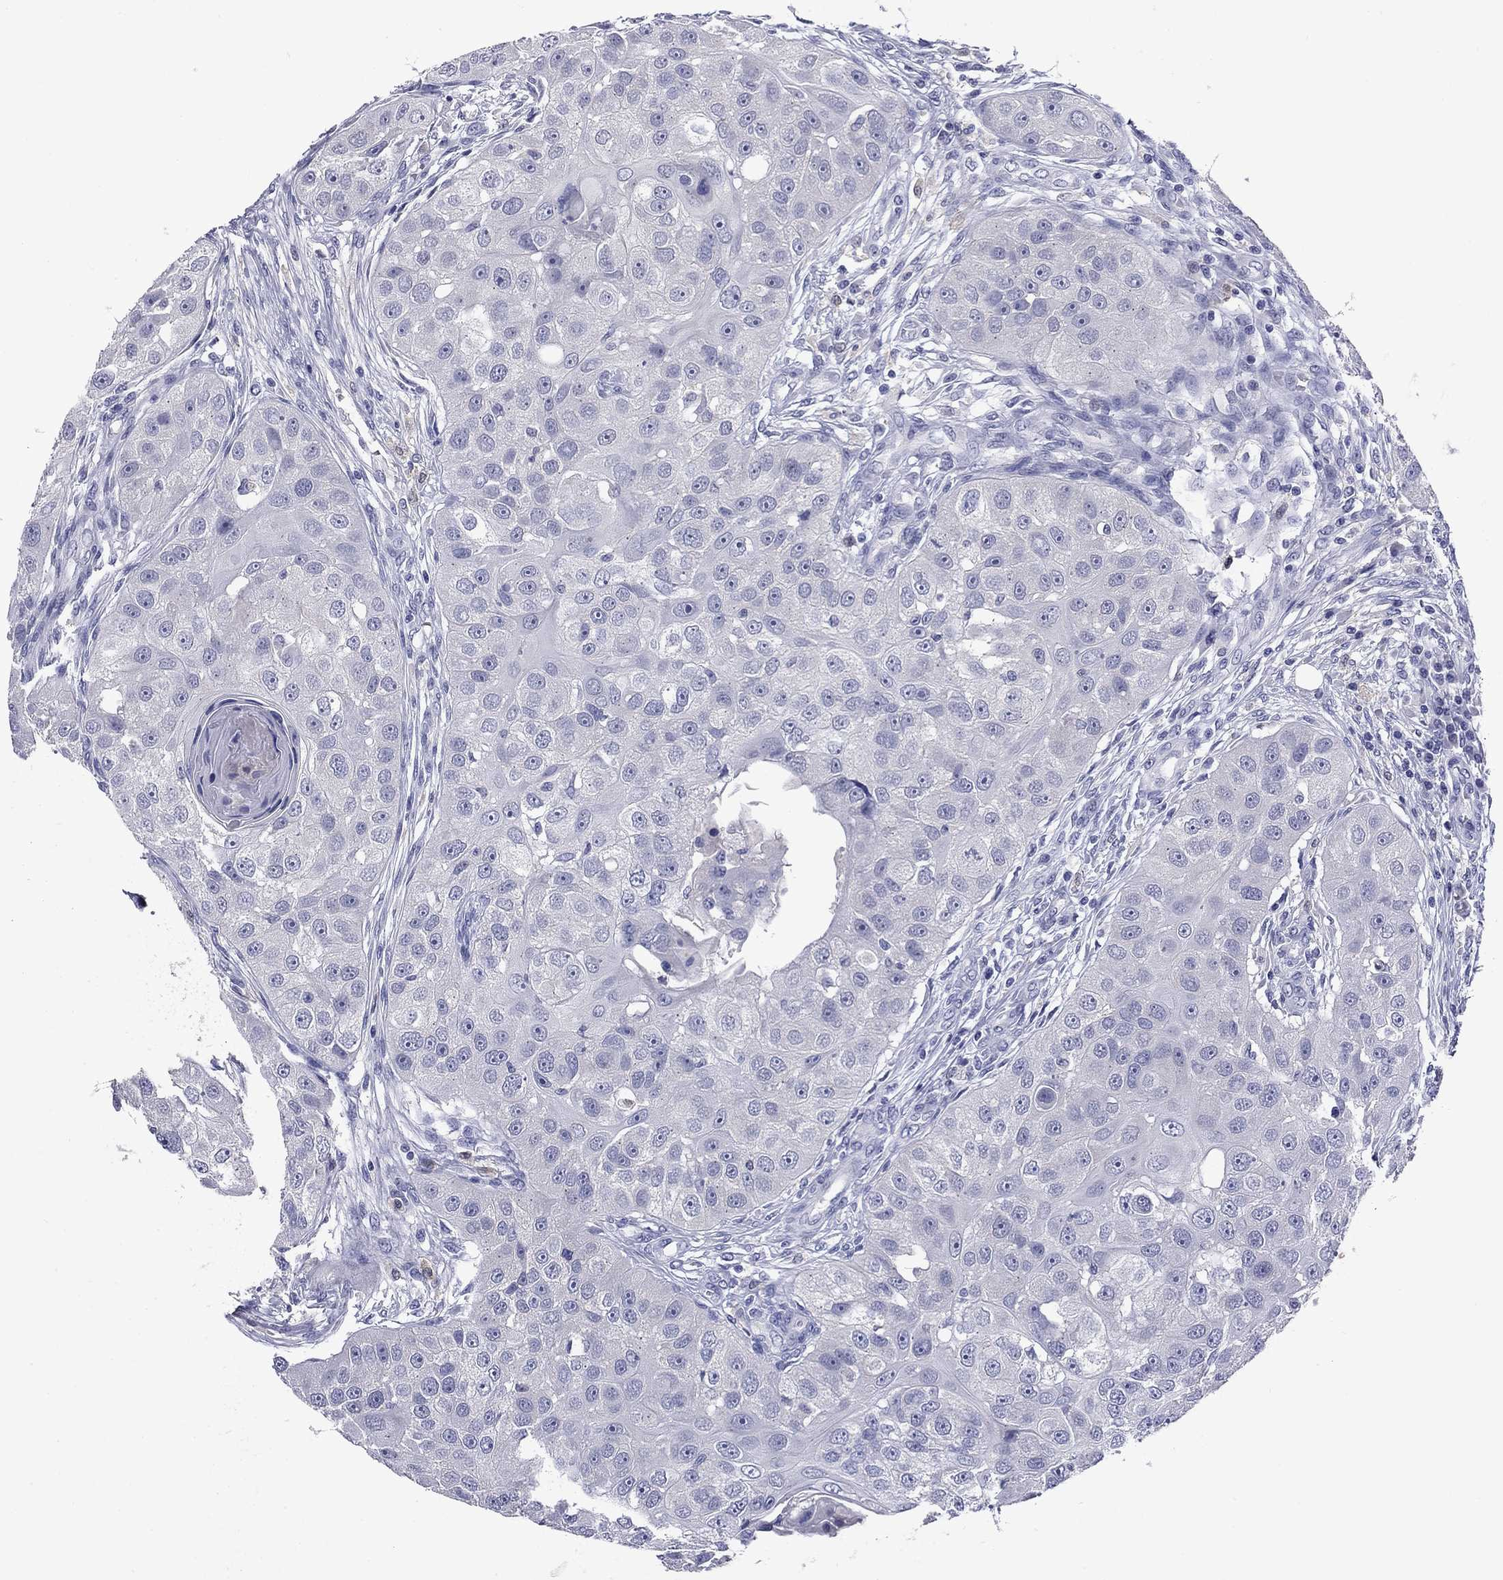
{"staining": {"intensity": "negative", "quantity": "none", "location": "none"}, "tissue": "head and neck cancer", "cell_type": "Tumor cells", "image_type": "cancer", "snomed": [{"axis": "morphology", "description": "Normal tissue, NOS"}, {"axis": "morphology", "description": "Squamous cell carcinoma, NOS"}, {"axis": "topography", "description": "Skeletal muscle"}, {"axis": "topography", "description": "Head-Neck"}], "caption": "There is no significant staining in tumor cells of head and neck squamous cell carcinoma.", "gene": "CFAP119", "patient": {"sex": "male", "age": 51}}